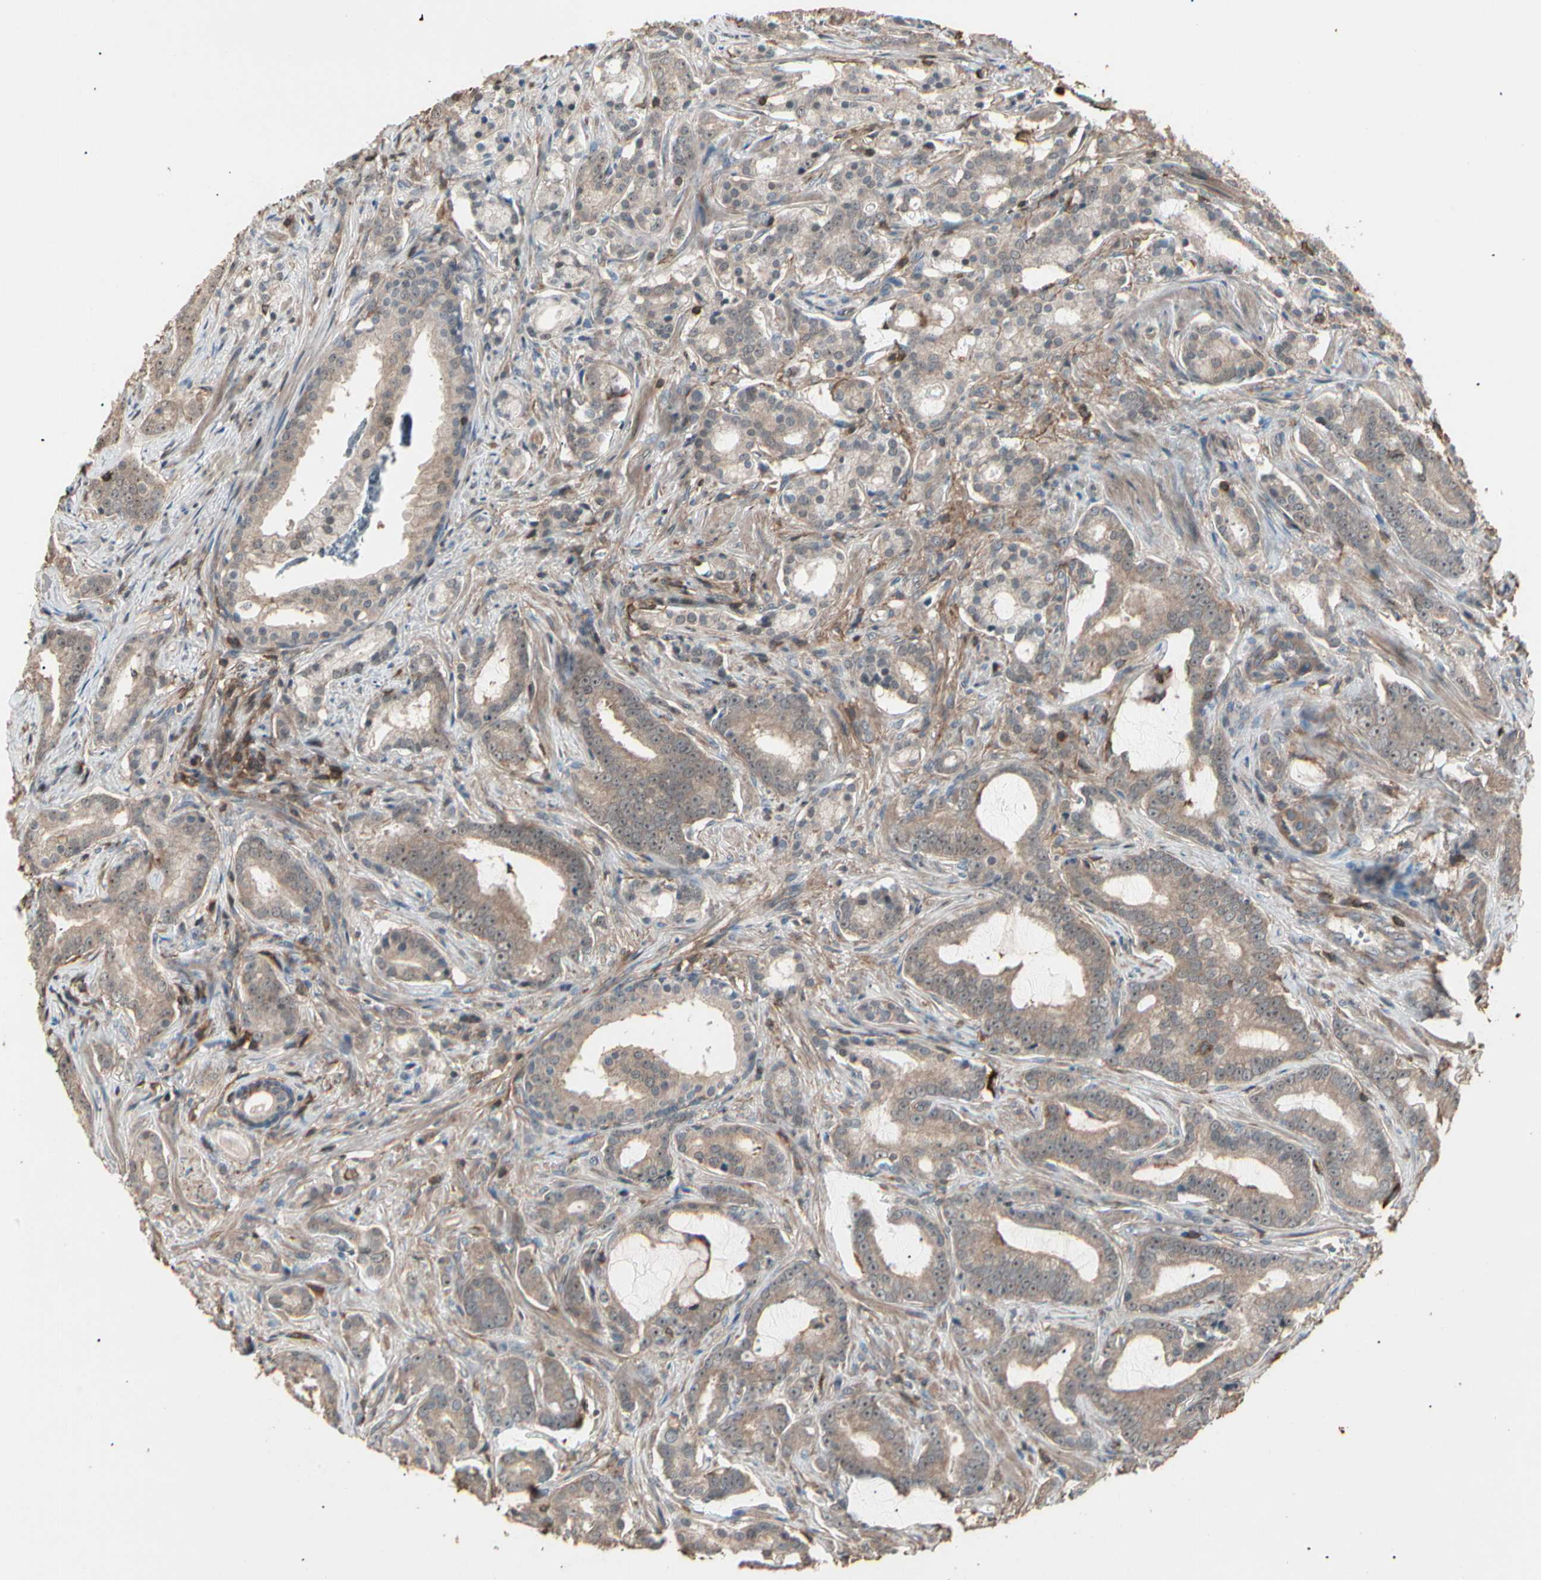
{"staining": {"intensity": "weak", "quantity": ">75%", "location": "cytoplasmic/membranous"}, "tissue": "prostate cancer", "cell_type": "Tumor cells", "image_type": "cancer", "snomed": [{"axis": "morphology", "description": "Adenocarcinoma, Low grade"}, {"axis": "topography", "description": "Prostate"}], "caption": "Immunohistochemistry of prostate low-grade adenocarcinoma demonstrates low levels of weak cytoplasmic/membranous expression in about >75% of tumor cells.", "gene": "MAPK13", "patient": {"sex": "male", "age": 58}}